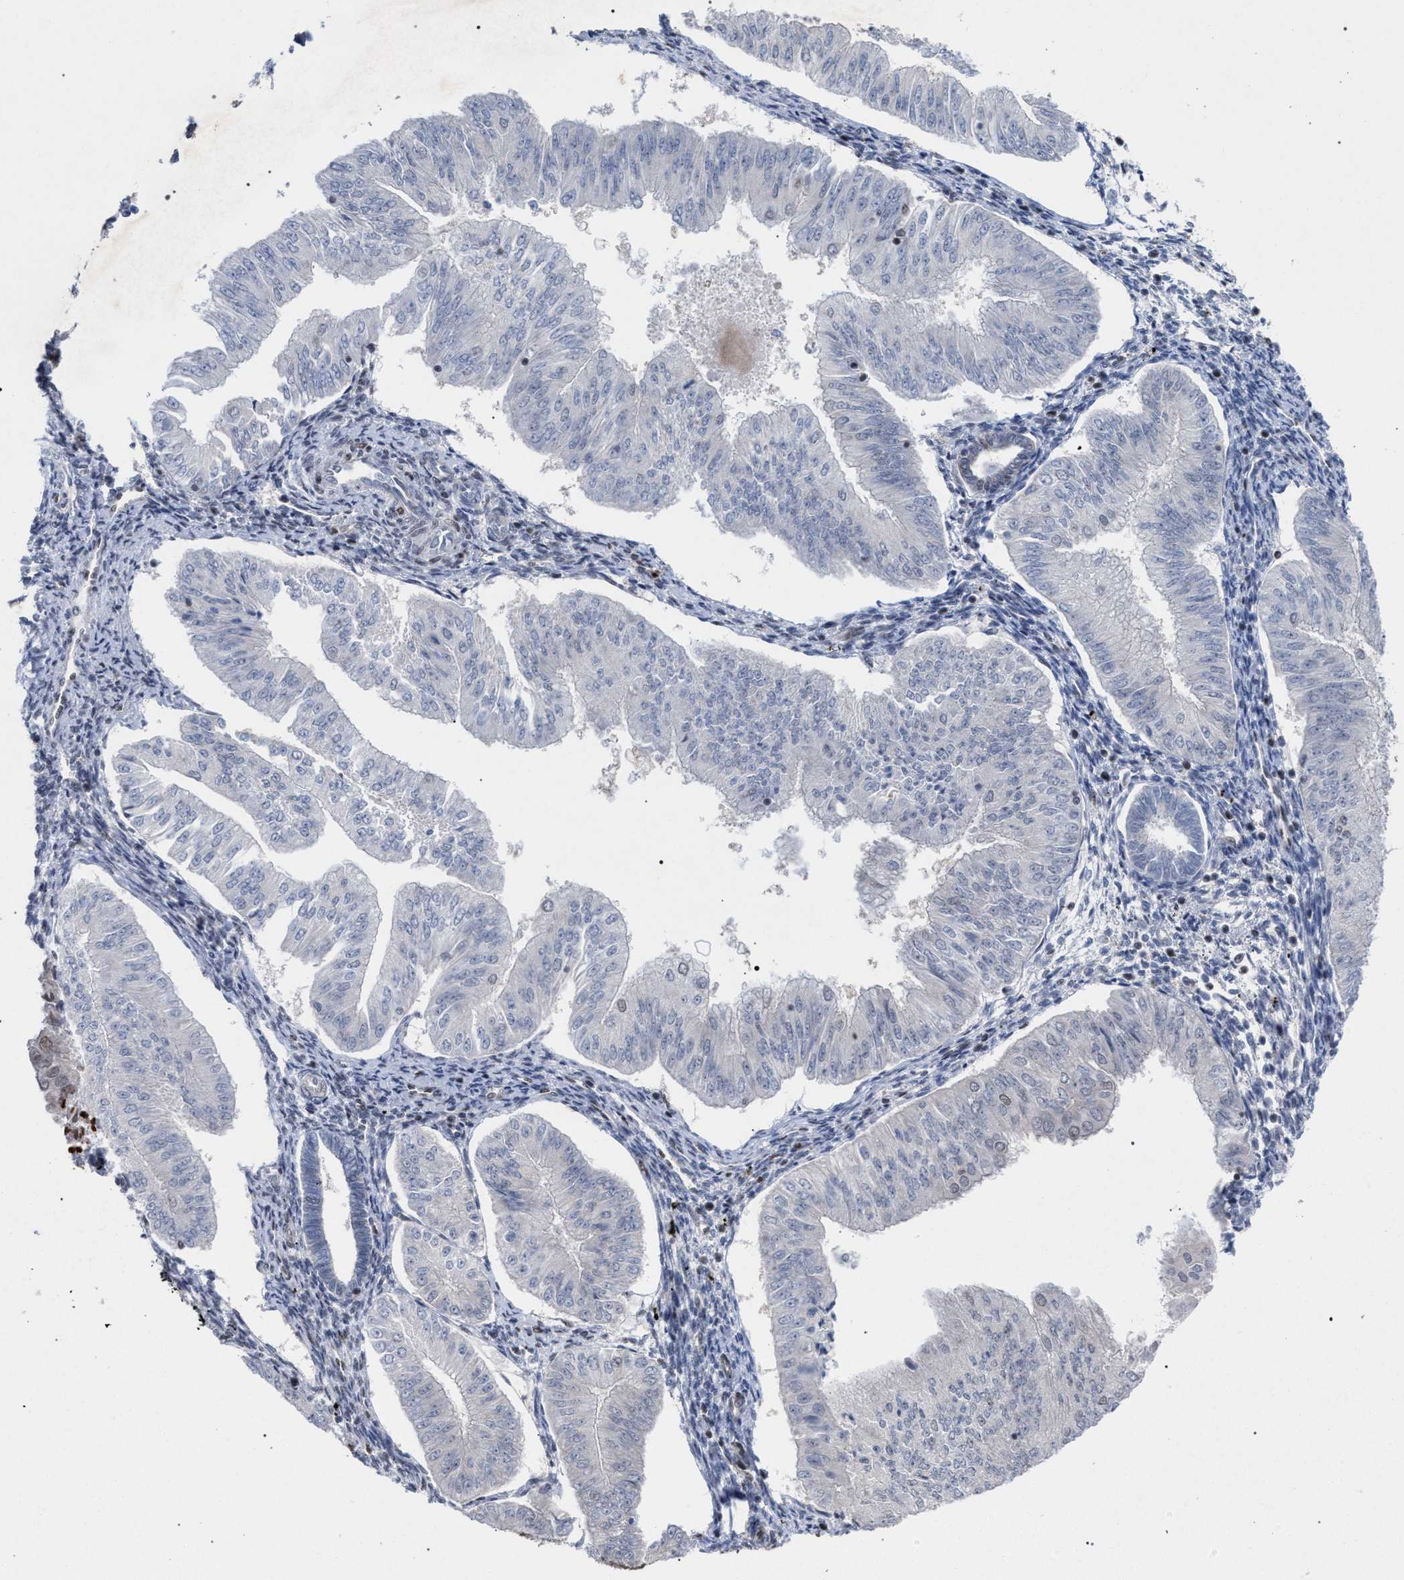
{"staining": {"intensity": "negative", "quantity": "none", "location": "none"}, "tissue": "endometrial cancer", "cell_type": "Tumor cells", "image_type": "cancer", "snomed": [{"axis": "morphology", "description": "Normal tissue, NOS"}, {"axis": "morphology", "description": "Adenocarcinoma, NOS"}, {"axis": "topography", "description": "Endometrium"}], "caption": "A micrograph of human endometrial cancer (adenocarcinoma) is negative for staining in tumor cells. The staining is performed using DAB (3,3'-diaminobenzidine) brown chromogen with nuclei counter-stained in using hematoxylin.", "gene": "SCAF4", "patient": {"sex": "female", "age": 53}}